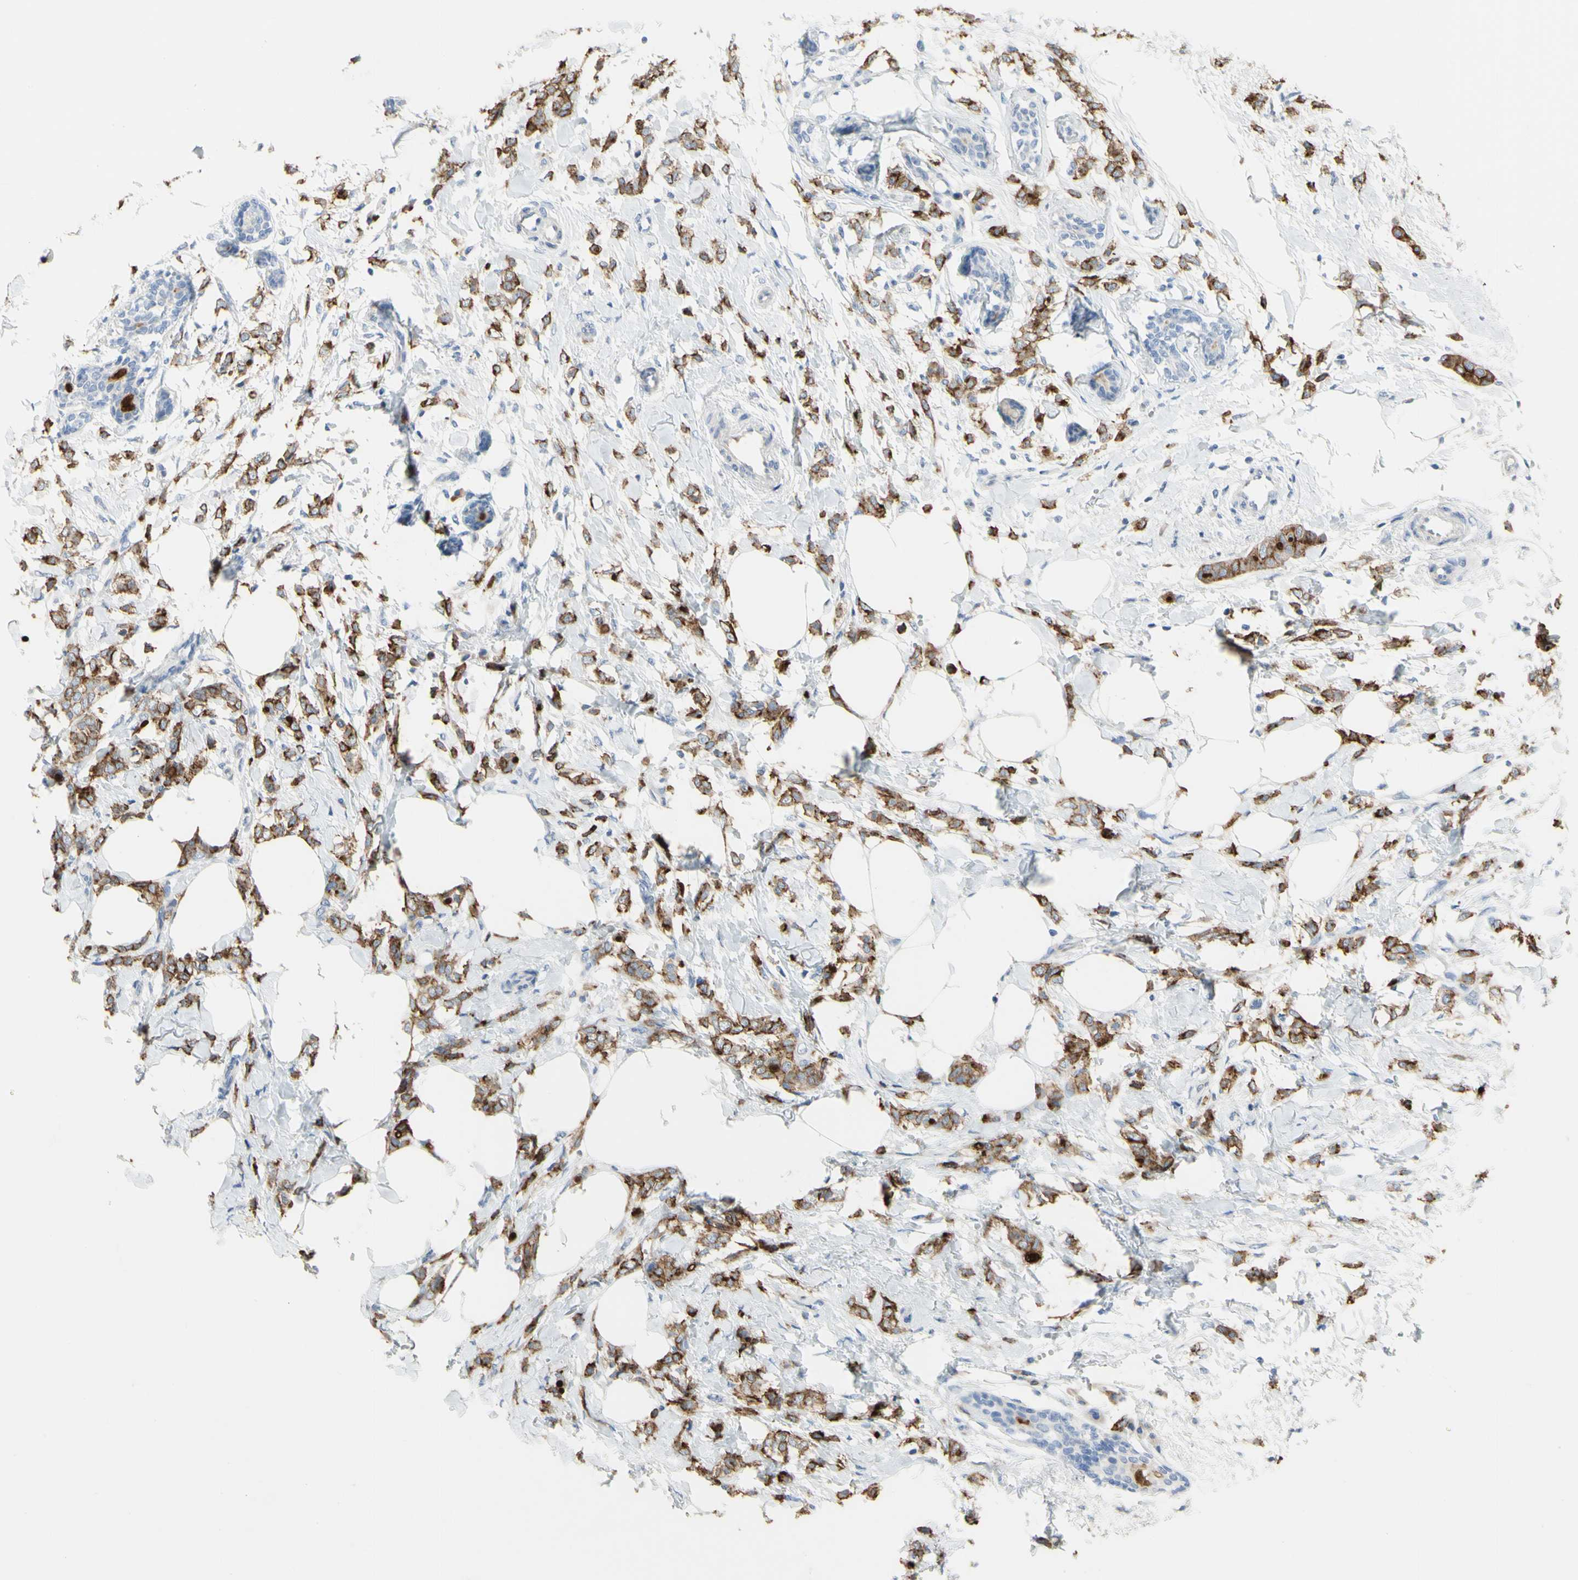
{"staining": {"intensity": "moderate", "quantity": ">75%", "location": "cytoplasmic/membranous"}, "tissue": "breast cancer", "cell_type": "Tumor cells", "image_type": "cancer", "snomed": [{"axis": "morphology", "description": "Lobular carcinoma, in situ"}, {"axis": "morphology", "description": "Lobular carcinoma"}, {"axis": "topography", "description": "Breast"}], "caption": "Immunohistochemical staining of human breast lobular carcinoma displays moderate cytoplasmic/membranous protein staining in about >75% of tumor cells.", "gene": "MUC1", "patient": {"sex": "female", "age": 41}}